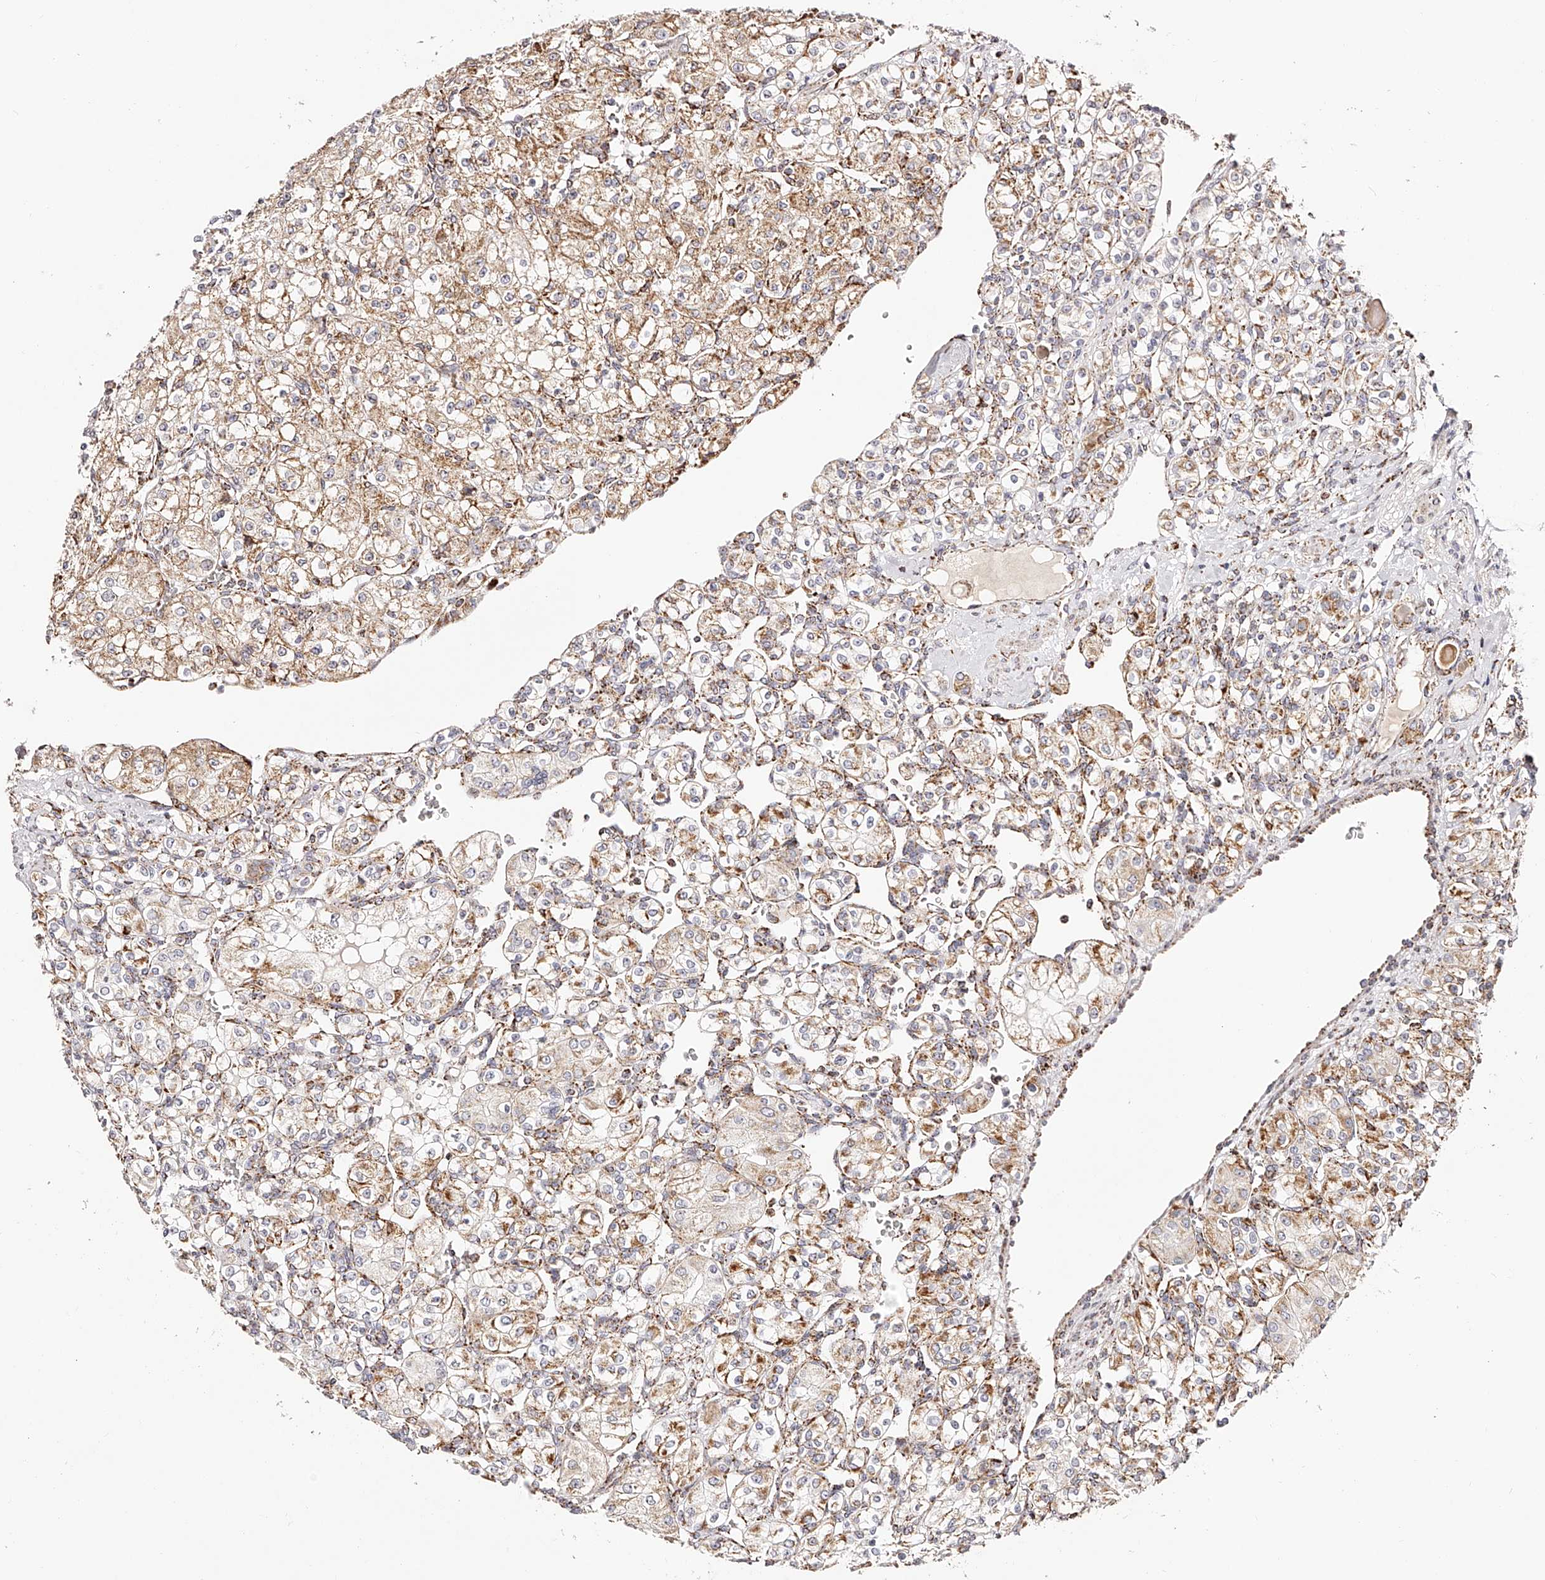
{"staining": {"intensity": "moderate", "quantity": ">75%", "location": "cytoplasmic/membranous"}, "tissue": "renal cancer", "cell_type": "Tumor cells", "image_type": "cancer", "snomed": [{"axis": "morphology", "description": "Adenocarcinoma, NOS"}, {"axis": "topography", "description": "Kidney"}], "caption": "This photomicrograph displays immunohistochemistry staining of human renal adenocarcinoma, with medium moderate cytoplasmic/membranous expression in approximately >75% of tumor cells.", "gene": "NDUFV3", "patient": {"sex": "male", "age": 77}}